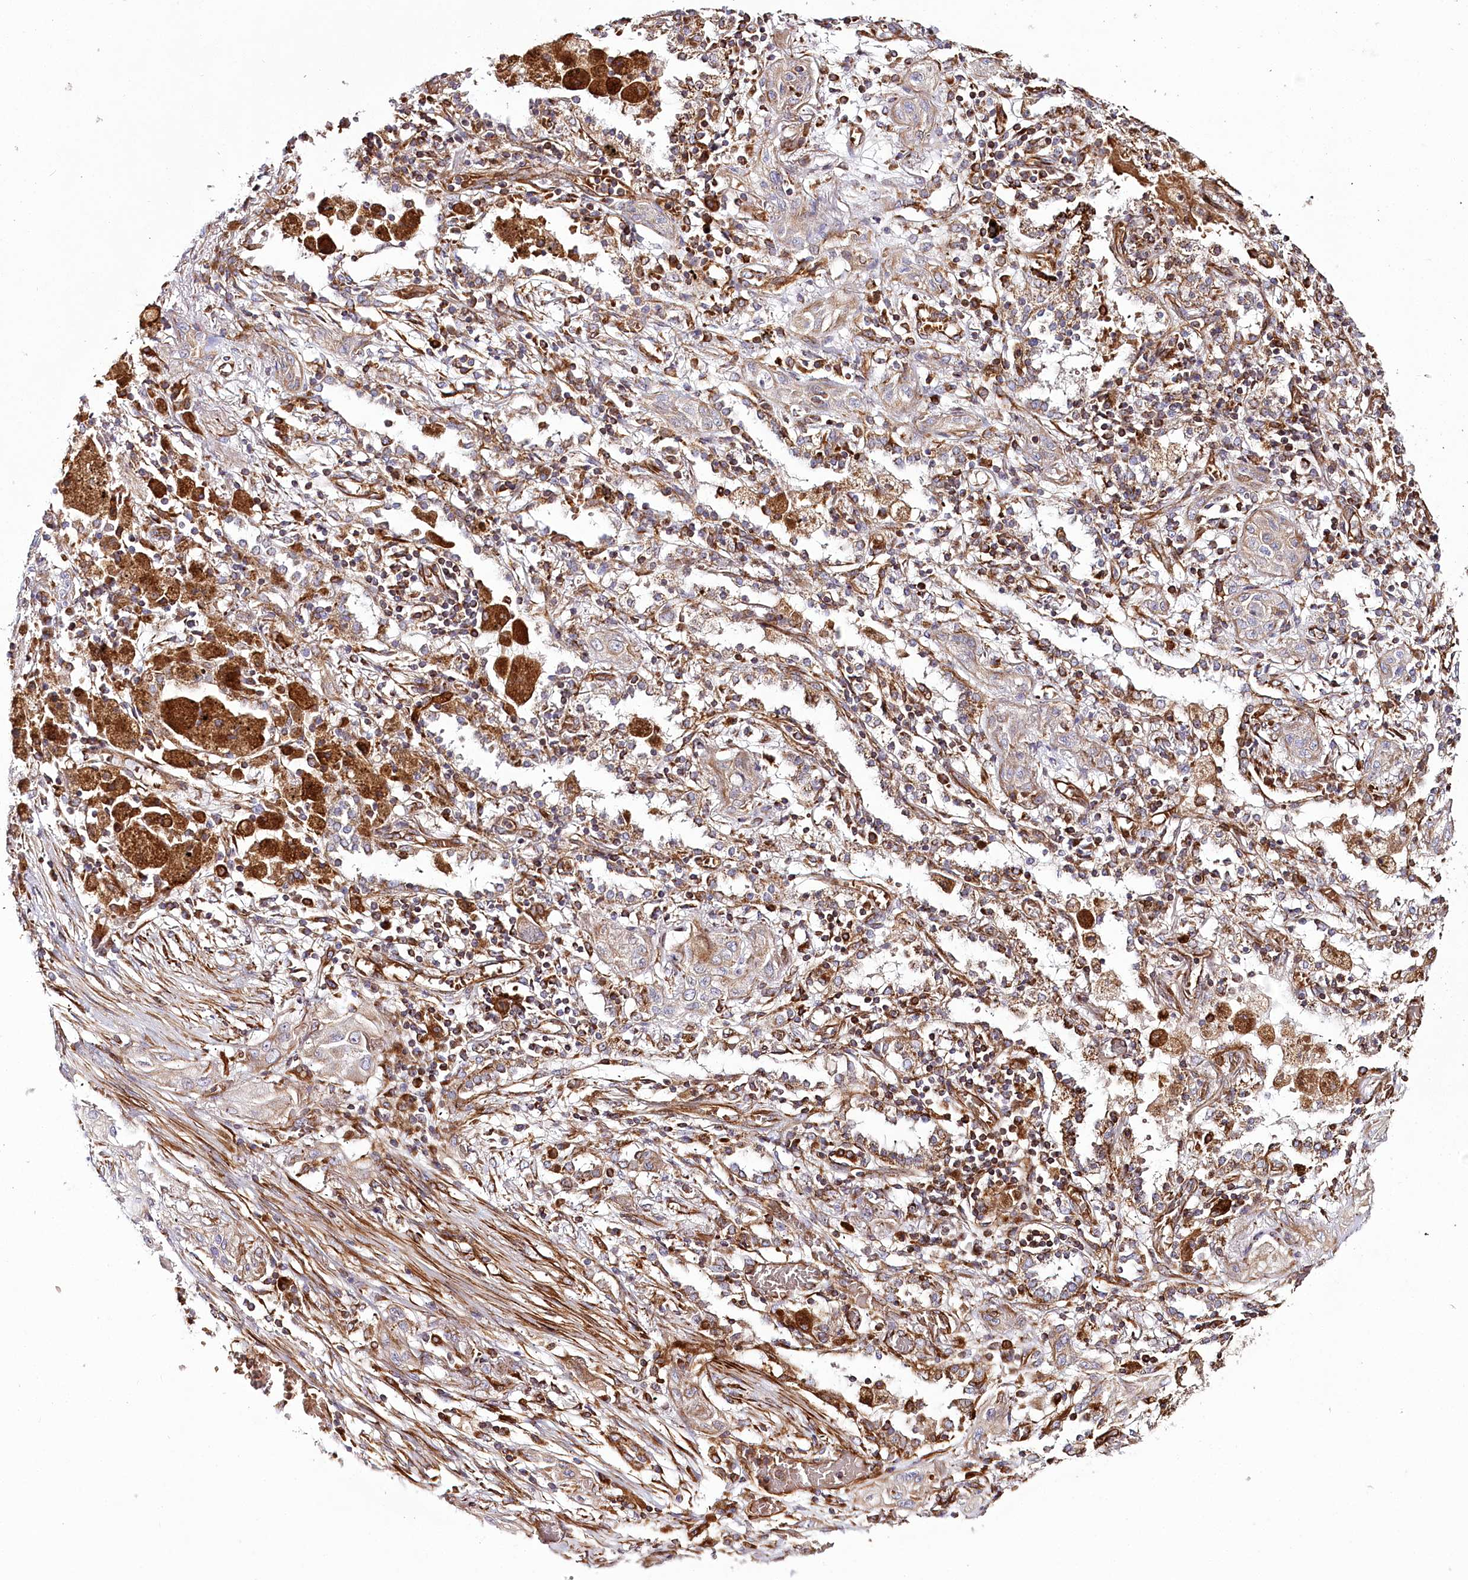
{"staining": {"intensity": "weak", "quantity": "25%-75%", "location": "cytoplasmic/membranous"}, "tissue": "lung cancer", "cell_type": "Tumor cells", "image_type": "cancer", "snomed": [{"axis": "morphology", "description": "Squamous cell carcinoma, NOS"}, {"axis": "topography", "description": "Lung"}], "caption": "A photomicrograph of squamous cell carcinoma (lung) stained for a protein reveals weak cytoplasmic/membranous brown staining in tumor cells.", "gene": "THUMPD3", "patient": {"sex": "female", "age": 47}}